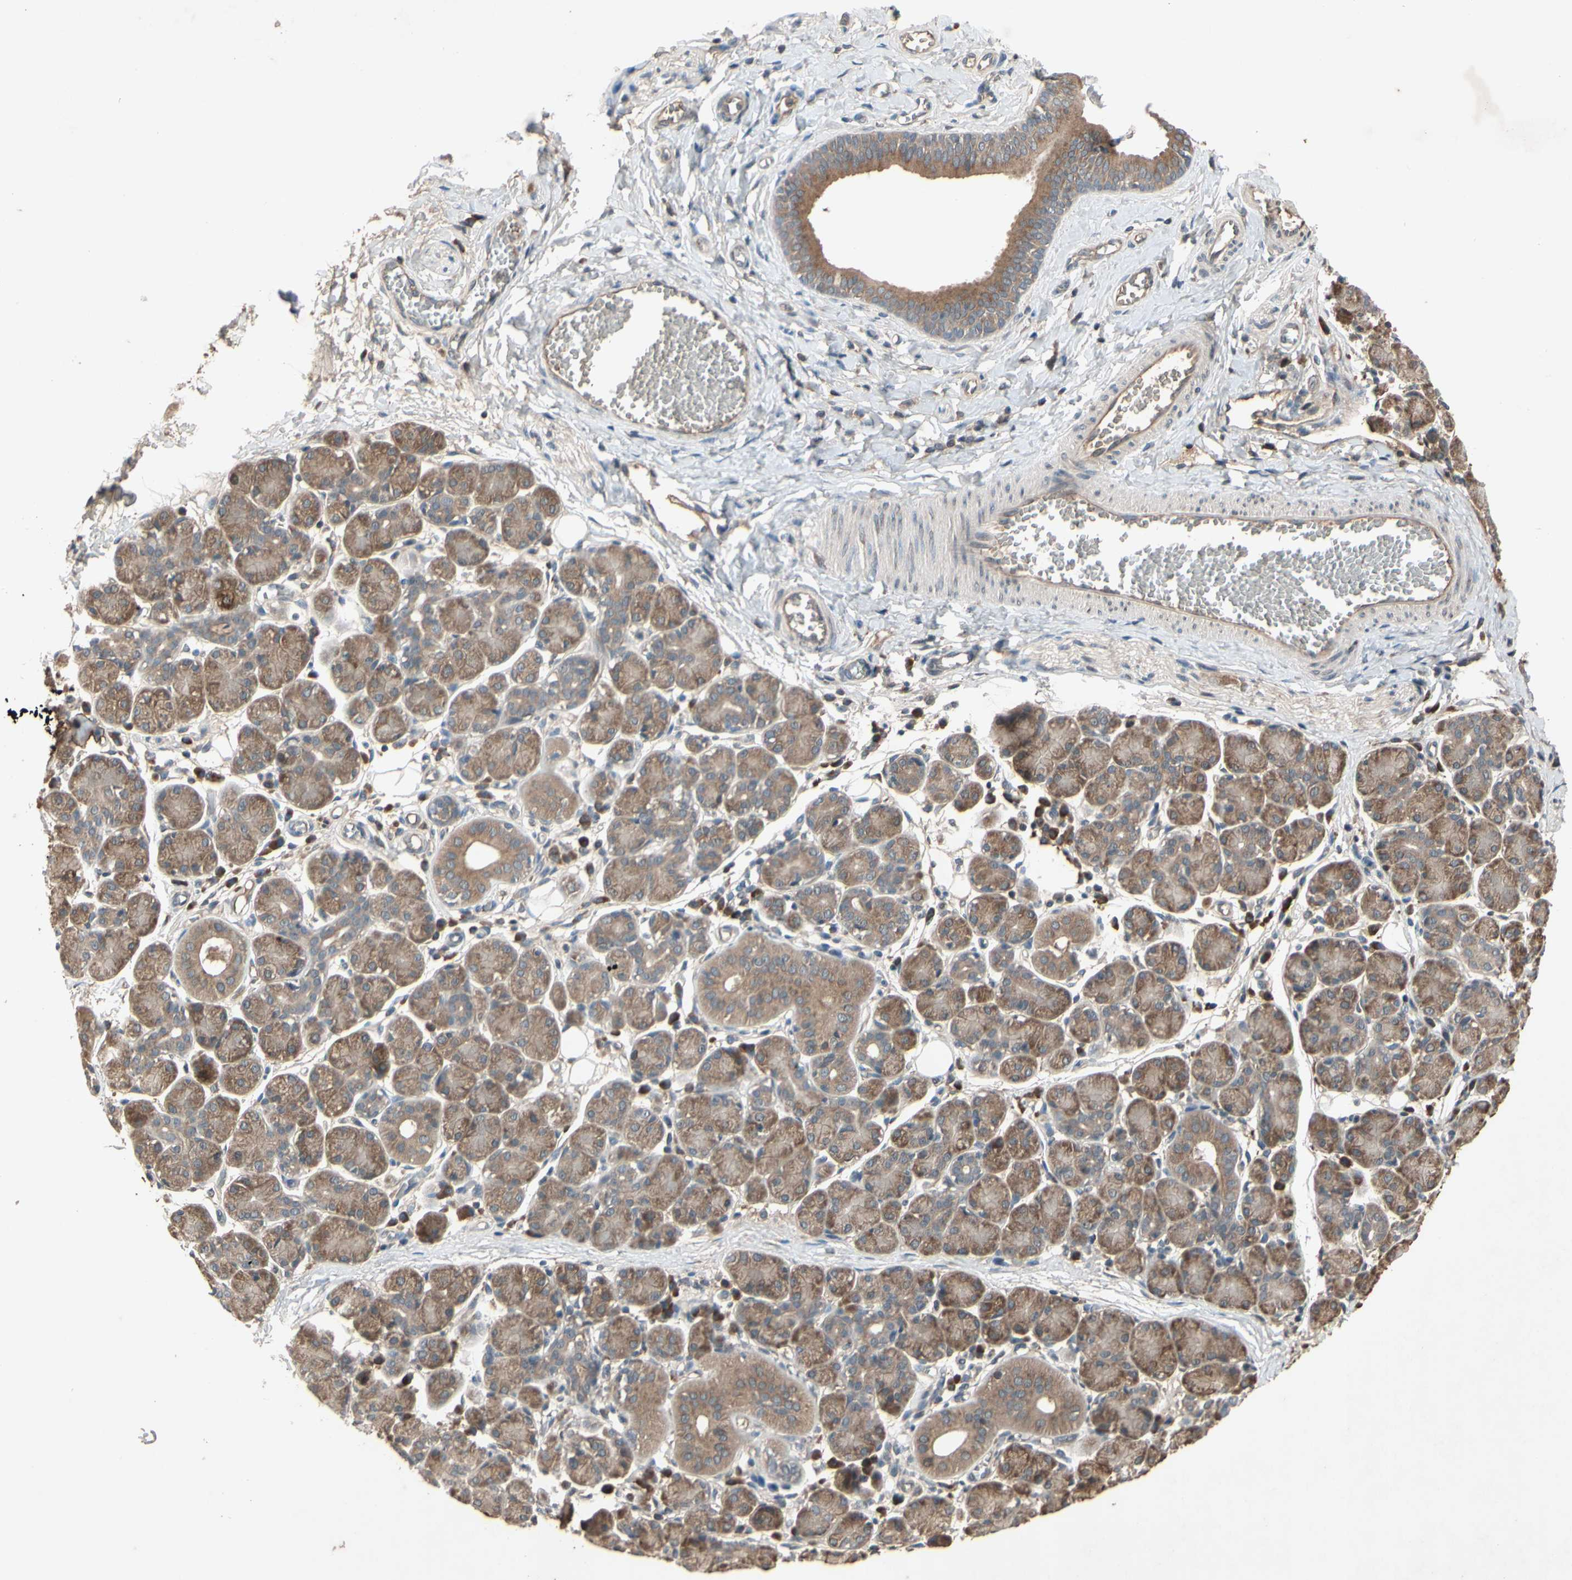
{"staining": {"intensity": "moderate", "quantity": ">75%", "location": "cytoplasmic/membranous"}, "tissue": "salivary gland", "cell_type": "Glandular cells", "image_type": "normal", "snomed": [{"axis": "morphology", "description": "Normal tissue, NOS"}, {"axis": "morphology", "description": "Inflammation, NOS"}, {"axis": "topography", "description": "Lymph node"}, {"axis": "topography", "description": "Salivary gland"}], "caption": "The image shows staining of normal salivary gland, revealing moderate cytoplasmic/membranous protein staining (brown color) within glandular cells.", "gene": "NSF", "patient": {"sex": "male", "age": 3}}